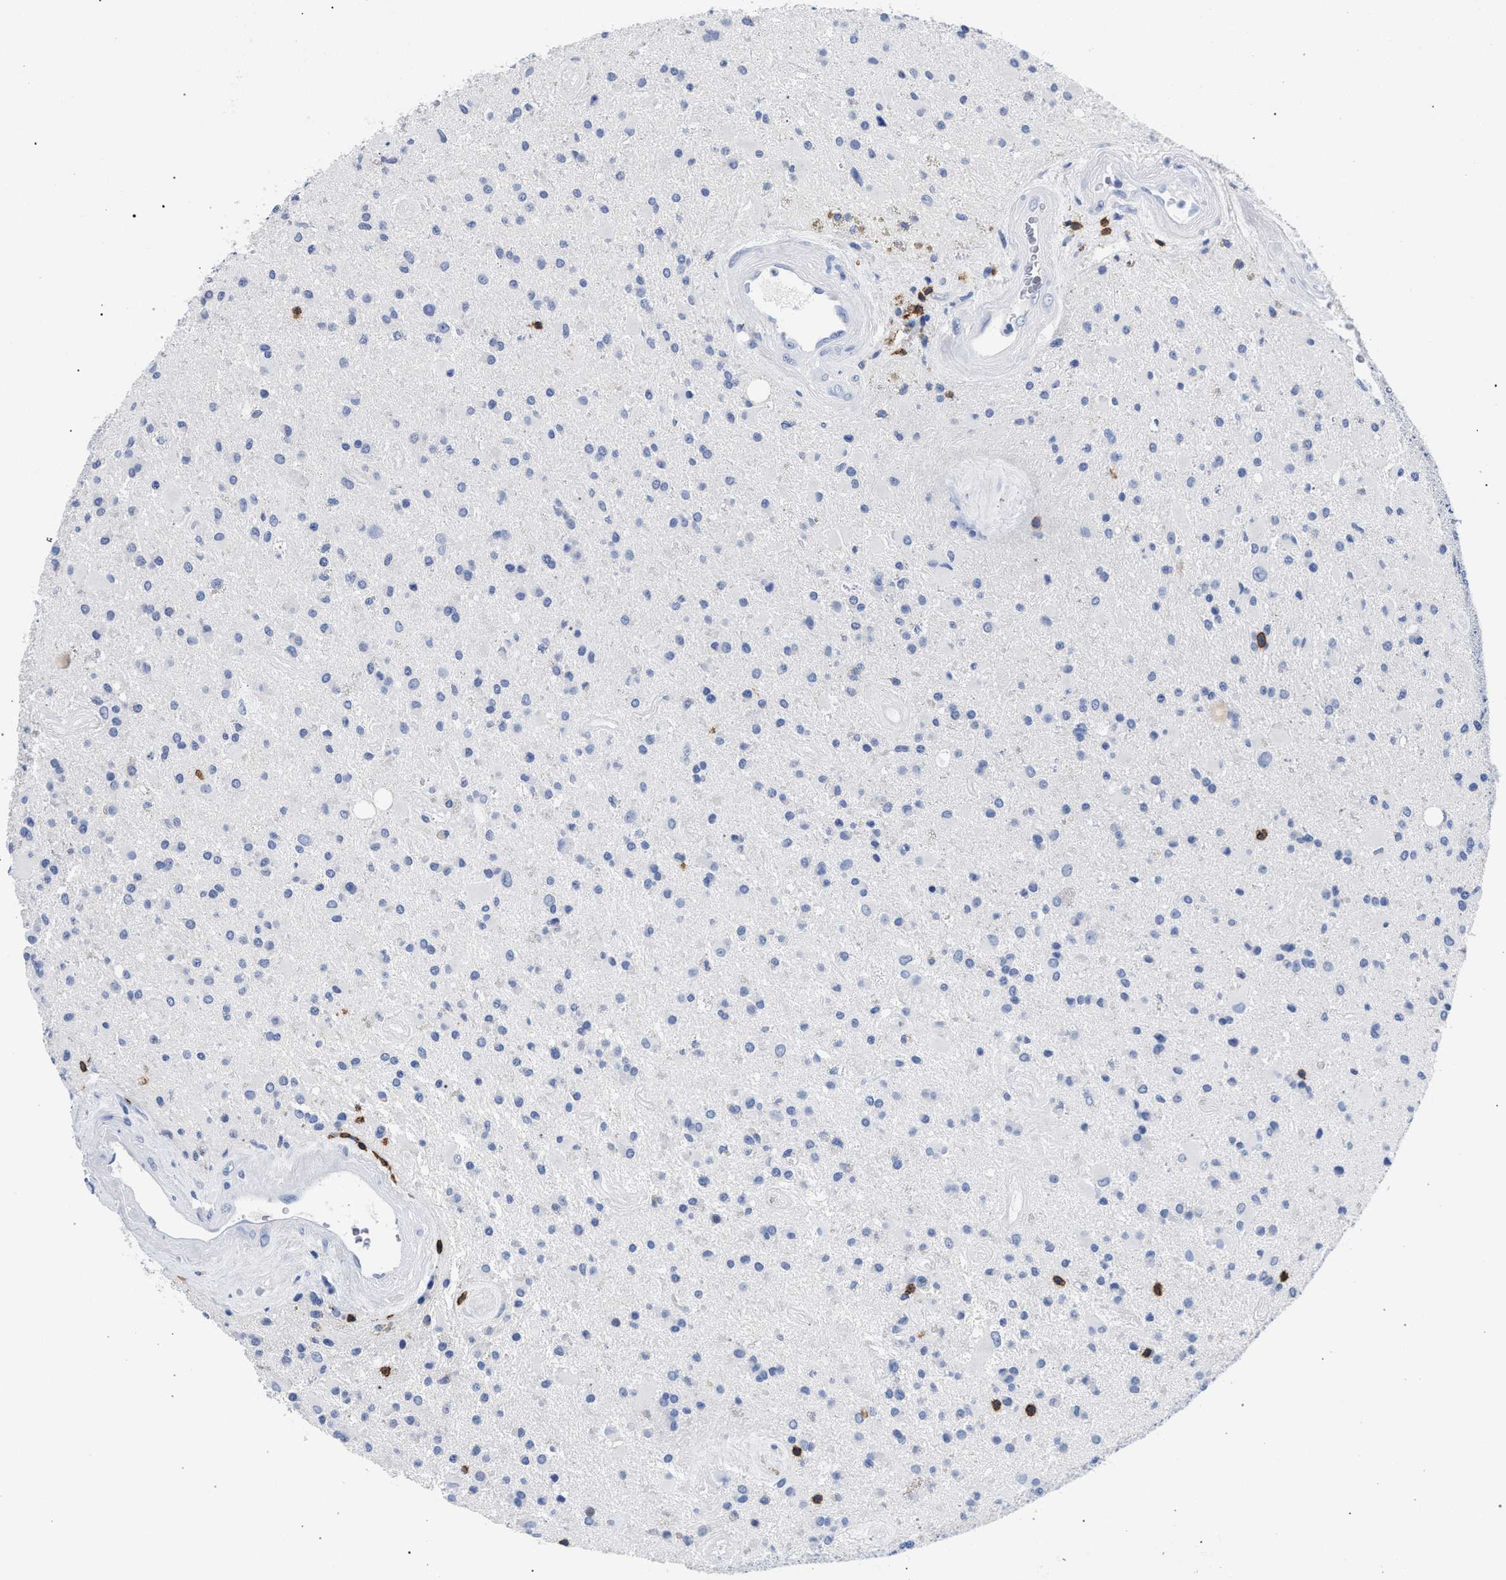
{"staining": {"intensity": "negative", "quantity": "none", "location": "none"}, "tissue": "glioma", "cell_type": "Tumor cells", "image_type": "cancer", "snomed": [{"axis": "morphology", "description": "Glioma, malignant, Low grade"}, {"axis": "topography", "description": "Brain"}], "caption": "The immunohistochemistry micrograph has no significant positivity in tumor cells of low-grade glioma (malignant) tissue.", "gene": "KLRK1", "patient": {"sex": "male", "age": 58}}